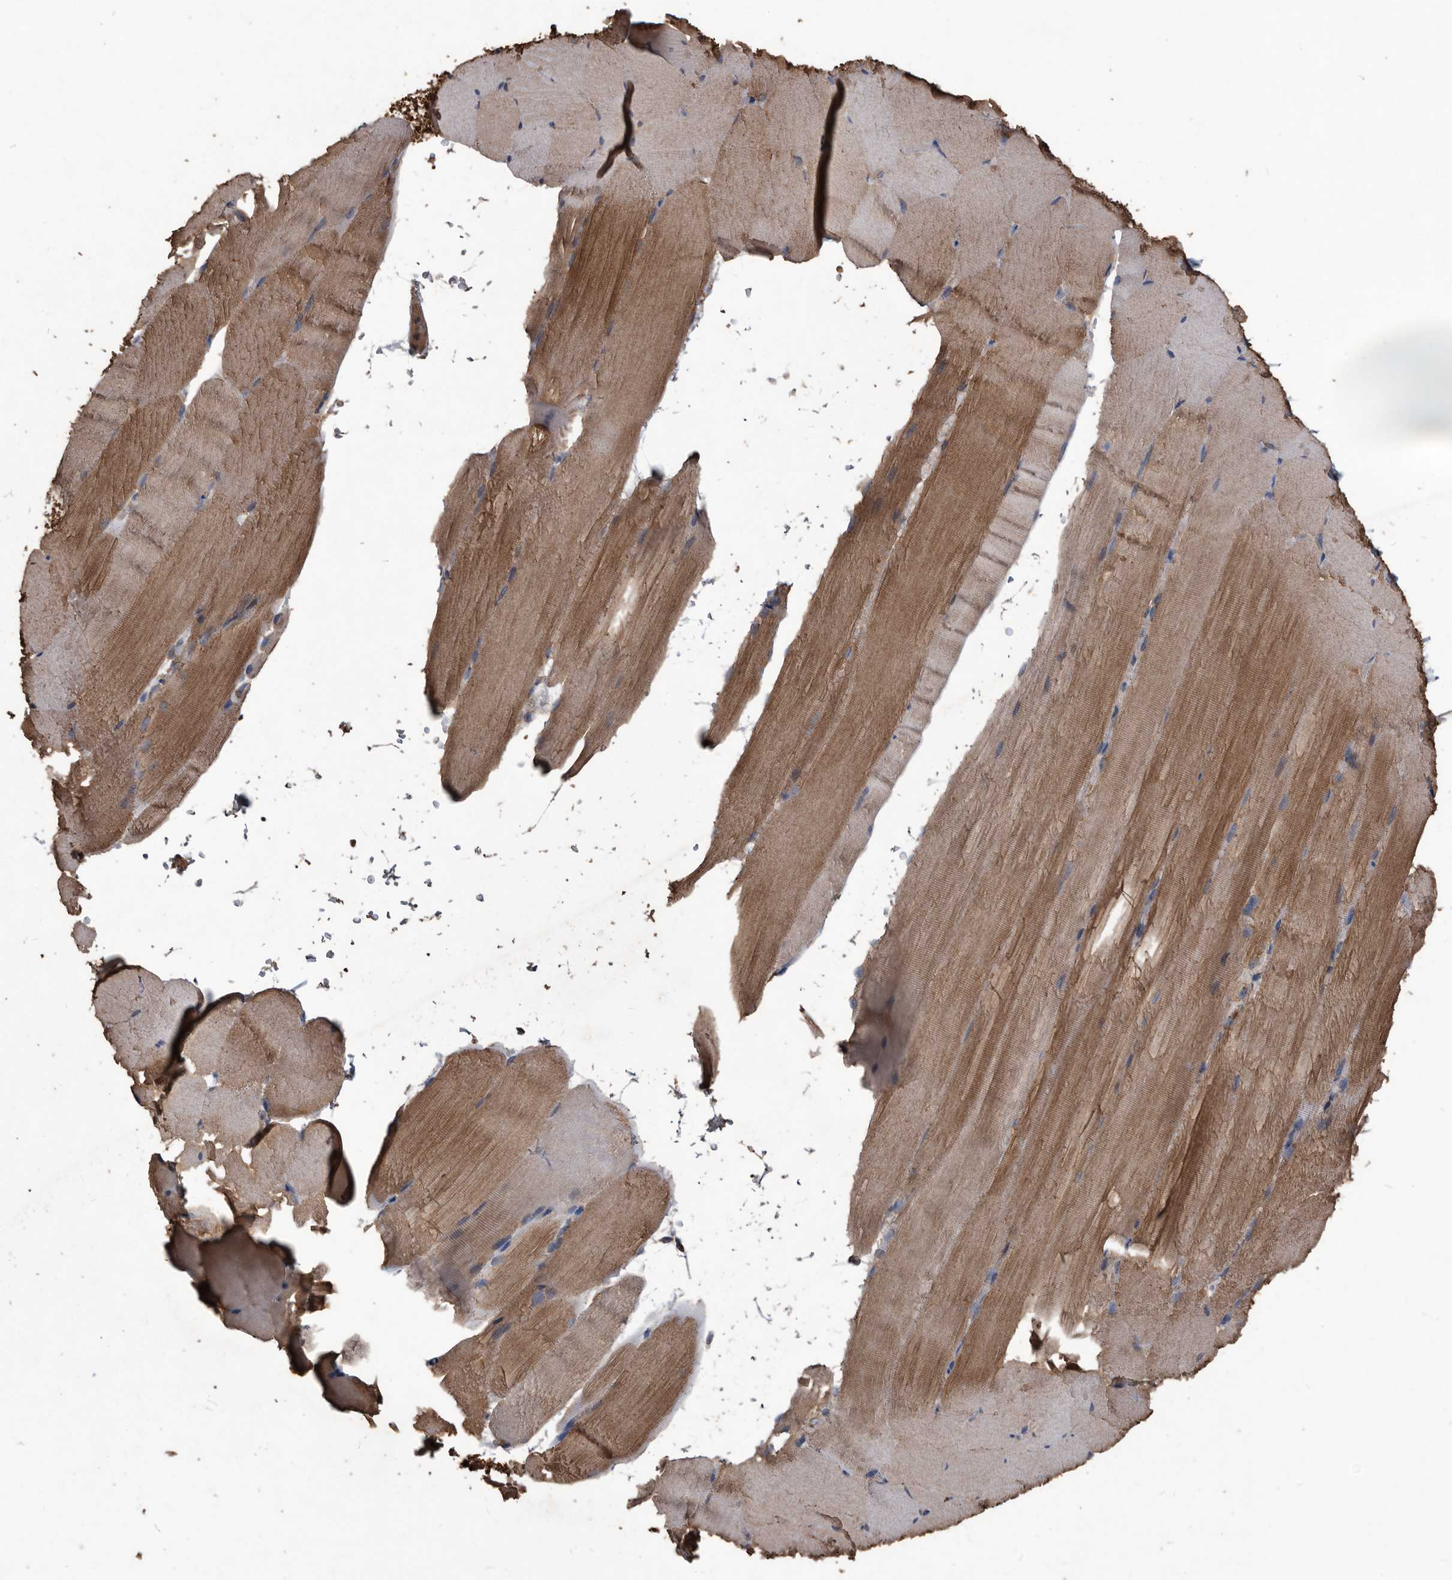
{"staining": {"intensity": "moderate", "quantity": "25%-75%", "location": "cytoplasmic/membranous"}, "tissue": "skeletal muscle", "cell_type": "Myocytes", "image_type": "normal", "snomed": [{"axis": "morphology", "description": "Normal tissue, NOS"}, {"axis": "topography", "description": "Skeletal muscle"}, {"axis": "topography", "description": "Parathyroid gland"}], "caption": "An immunohistochemistry histopathology image of normal tissue is shown. Protein staining in brown shows moderate cytoplasmic/membranous positivity in skeletal muscle within myocytes. Using DAB (3,3'-diaminobenzidine) (brown) and hematoxylin (blue) stains, captured at high magnification using brightfield microscopy.", "gene": "NRBP1", "patient": {"sex": "female", "age": 37}}